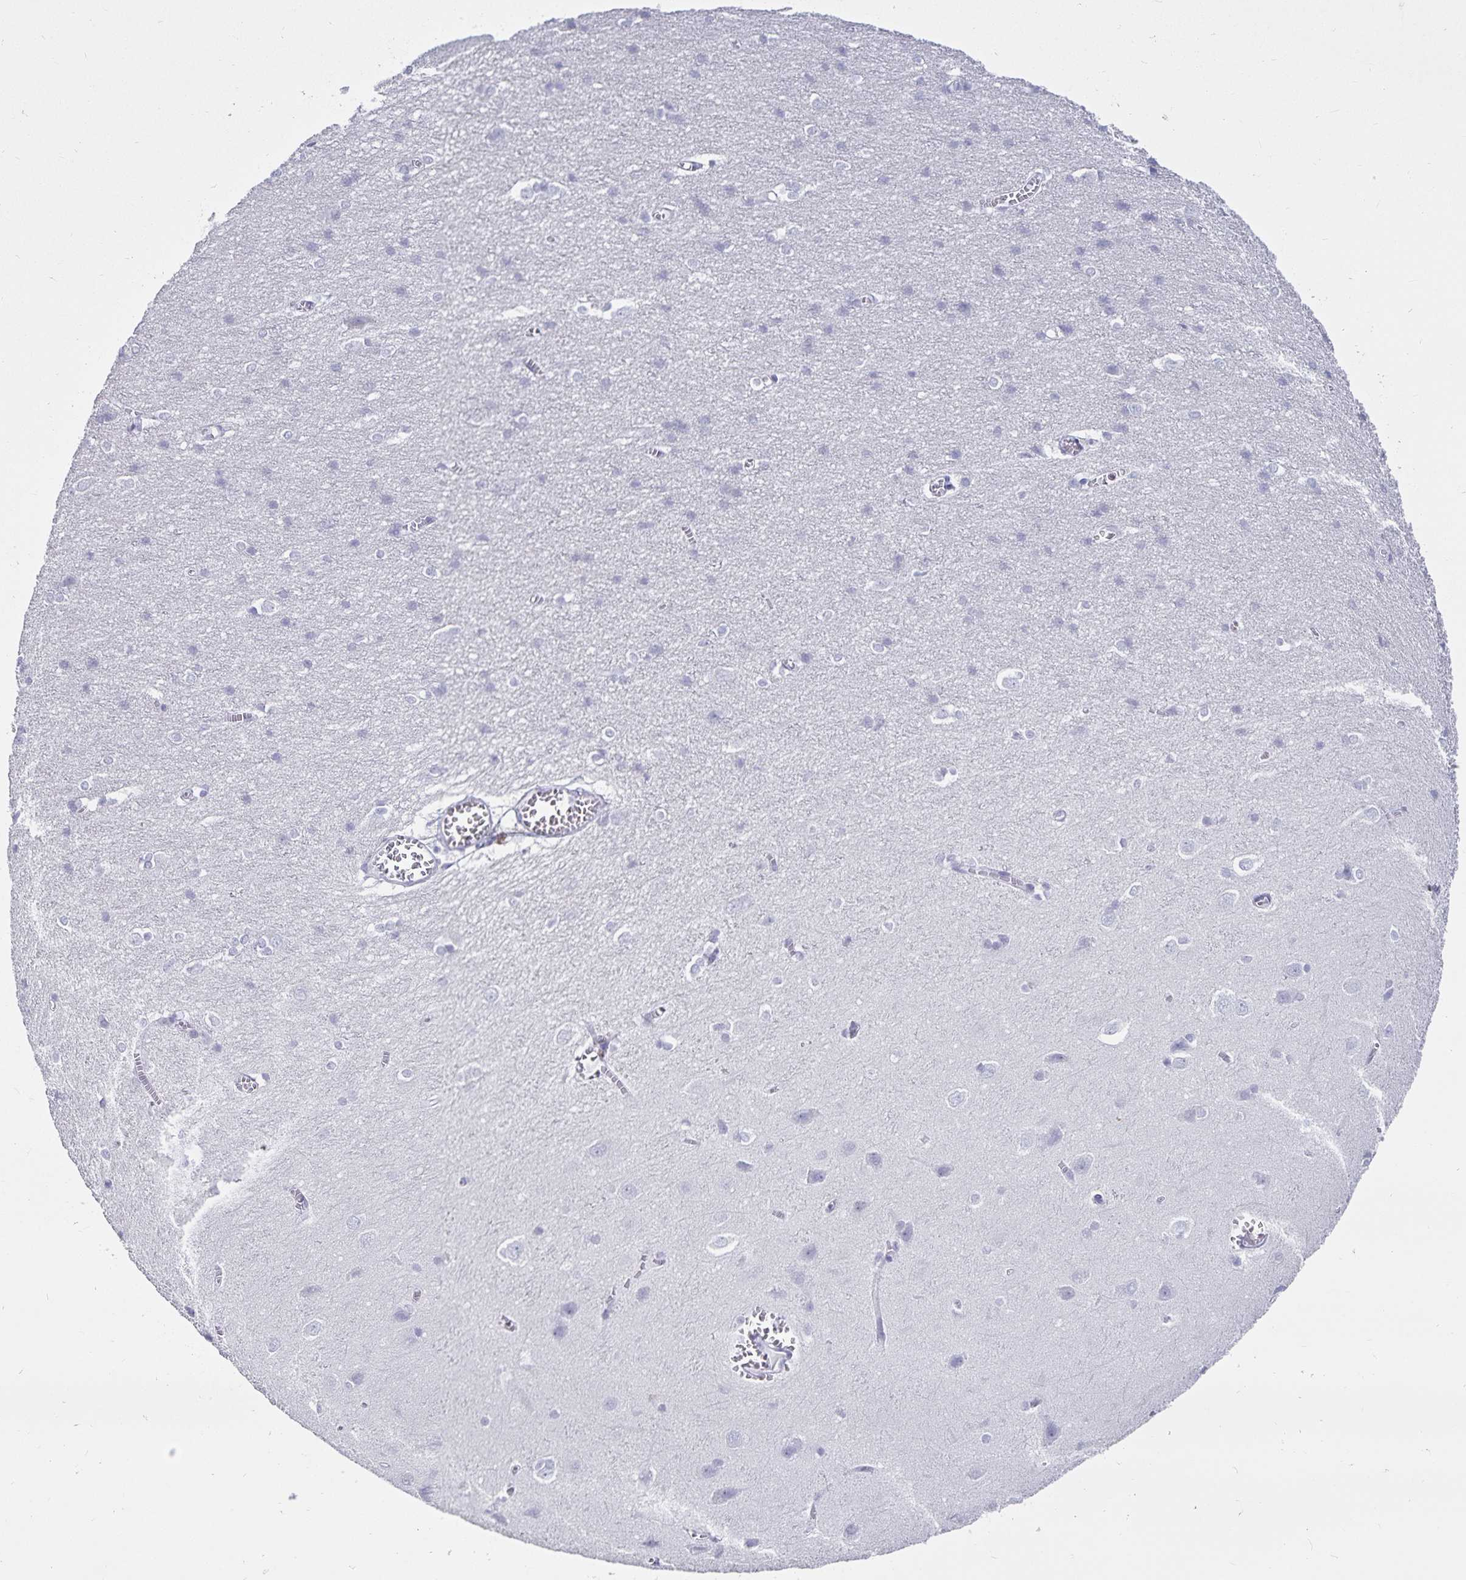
{"staining": {"intensity": "negative", "quantity": "none", "location": "none"}, "tissue": "cerebral cortex", "cell_type": "Endothelial cells", "image_type": "normal", "snomed": [{"axis": "morphology", "description": "Normal tissue, NOS"}, {"axis": "topography", "description": "Cerebral cortex"}], "caption": "Immunohistochemistry (IHC) micrograph of normal cerebral cortex: cerebral cortex stained with DAB demonstrates no significant protein positivity in endothelial cells. (DAB (3,3'-diaminobenzidine) immunohistochemistry visualized using brightfield microscopy, high magnification).", "gene": "DEFA6", "patient": {"sex": "male", "age": 37}}